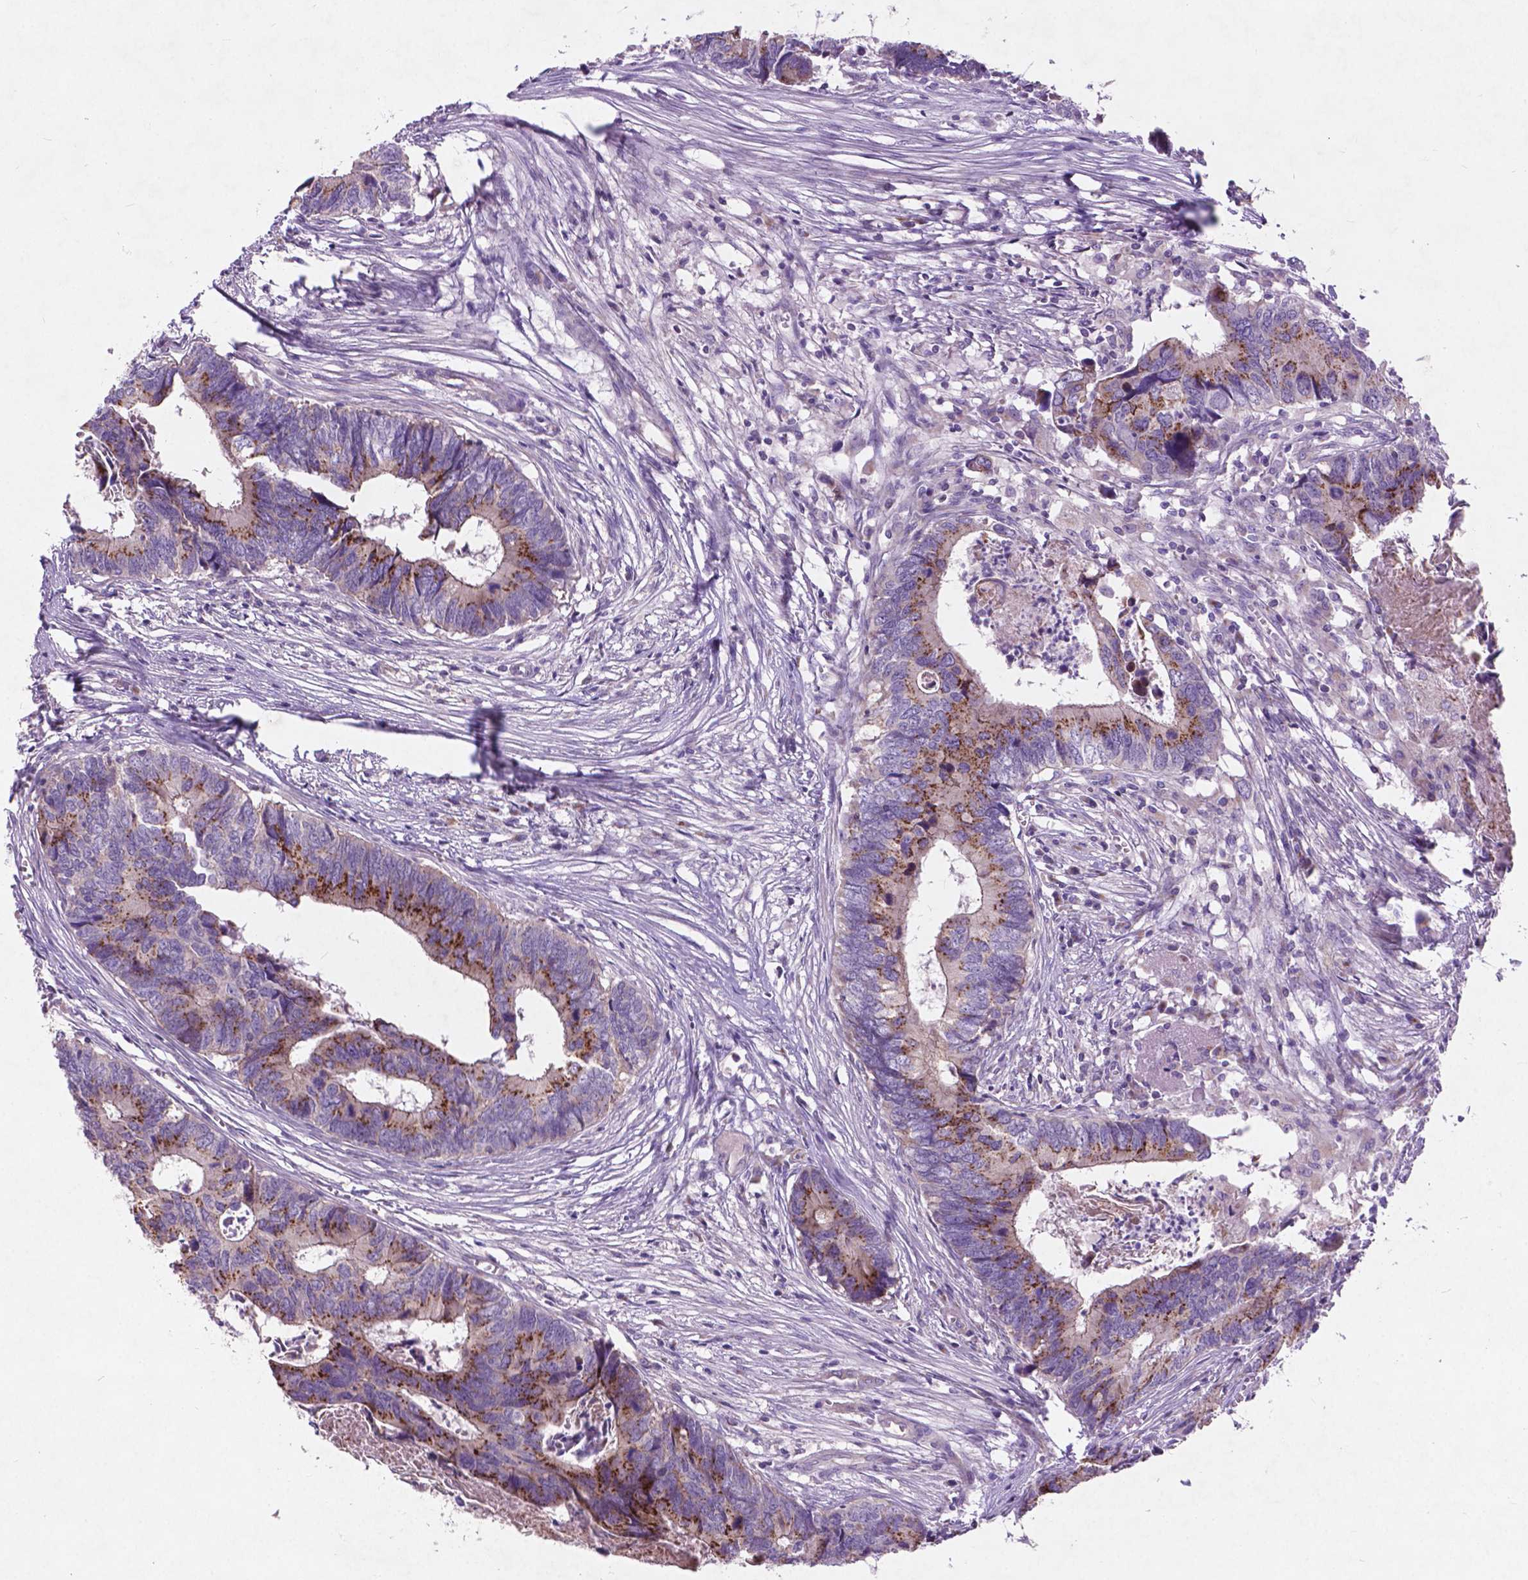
{"staining": {"intensity": "moderate", "quantity": ">75%", "location": "cytoplasmic/membranous"}, "tissue": "colorectal cancer", "cell_type": "Tumor cells", "image_type": "cancer", "snomed": [{"axis": "morphology", "description": "Adenocarcinoma, NOS"}, {"axis": "topography", "description": "Colon"}], "caption": "Protein positivity by immunohistochemistry (IHC) exhibits moderate cytoplasmic/membranous positivity in approximately >75% of tumor cells in adenocarcinoma (colorectal).", "gene": "ATG4D", "patient": {"sex": "female", "age": 82}}